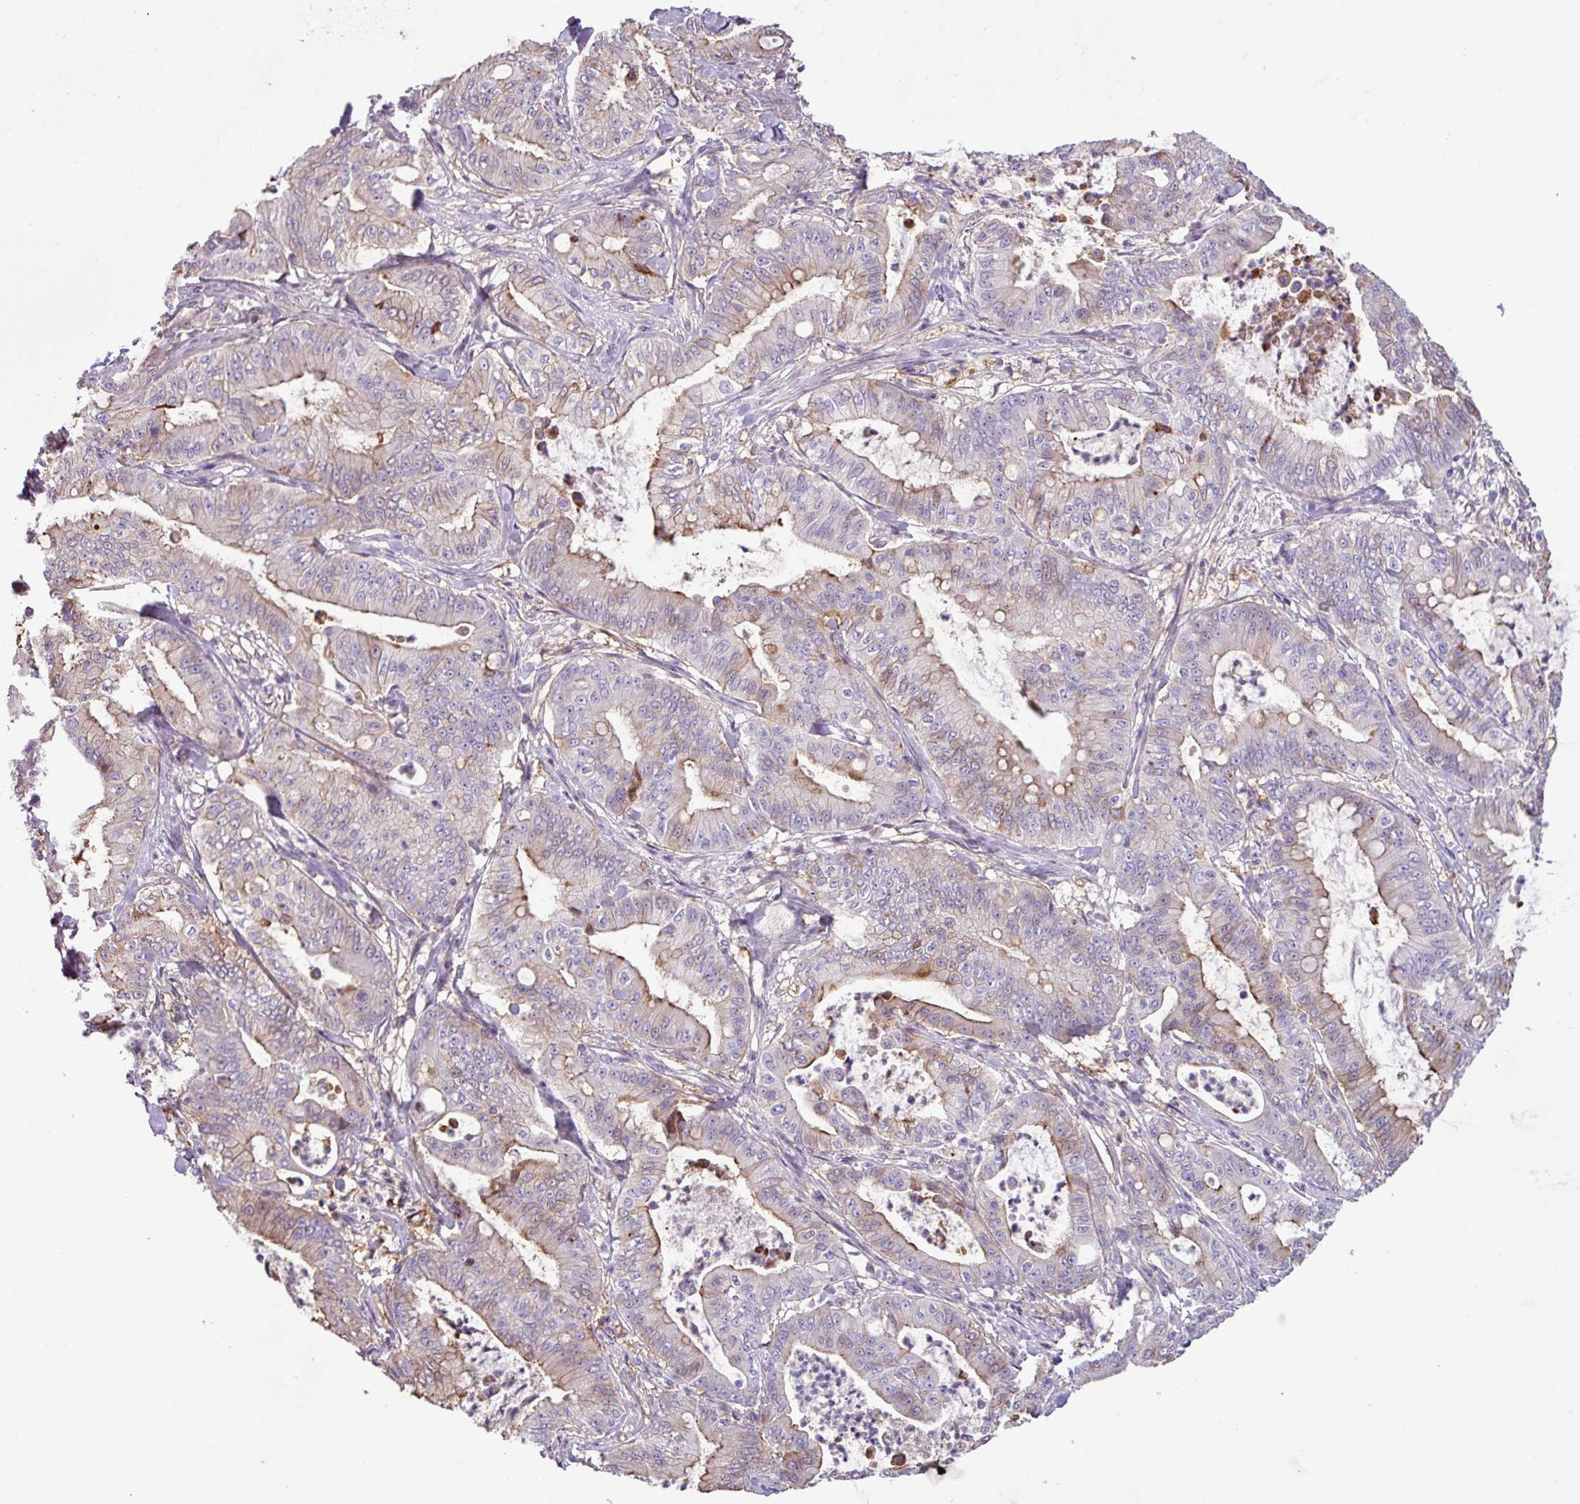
{"staining": {"intensity": "moderate", "quantity": "25%-75%", "location": "cytoplasmic/membranous"}, "tissue": "pancreatic cancer", "cell_type": "Tumor cells", "image_type": "cancer", "snomed": [{"axis": "morphology", "description": "Adenocarcinoma, NOS"}, {"axis": "topography", "description": "Pancreas"}], "caption": "Immunohistochemical staining of human pancreatic cancer shows medium levels of moderate cytoplasmic/membranous protein expression in approximately 25%-75% of tumor cells.", "gene": "PNLDC1", "patient": {"sex": "male", "age": 71}}